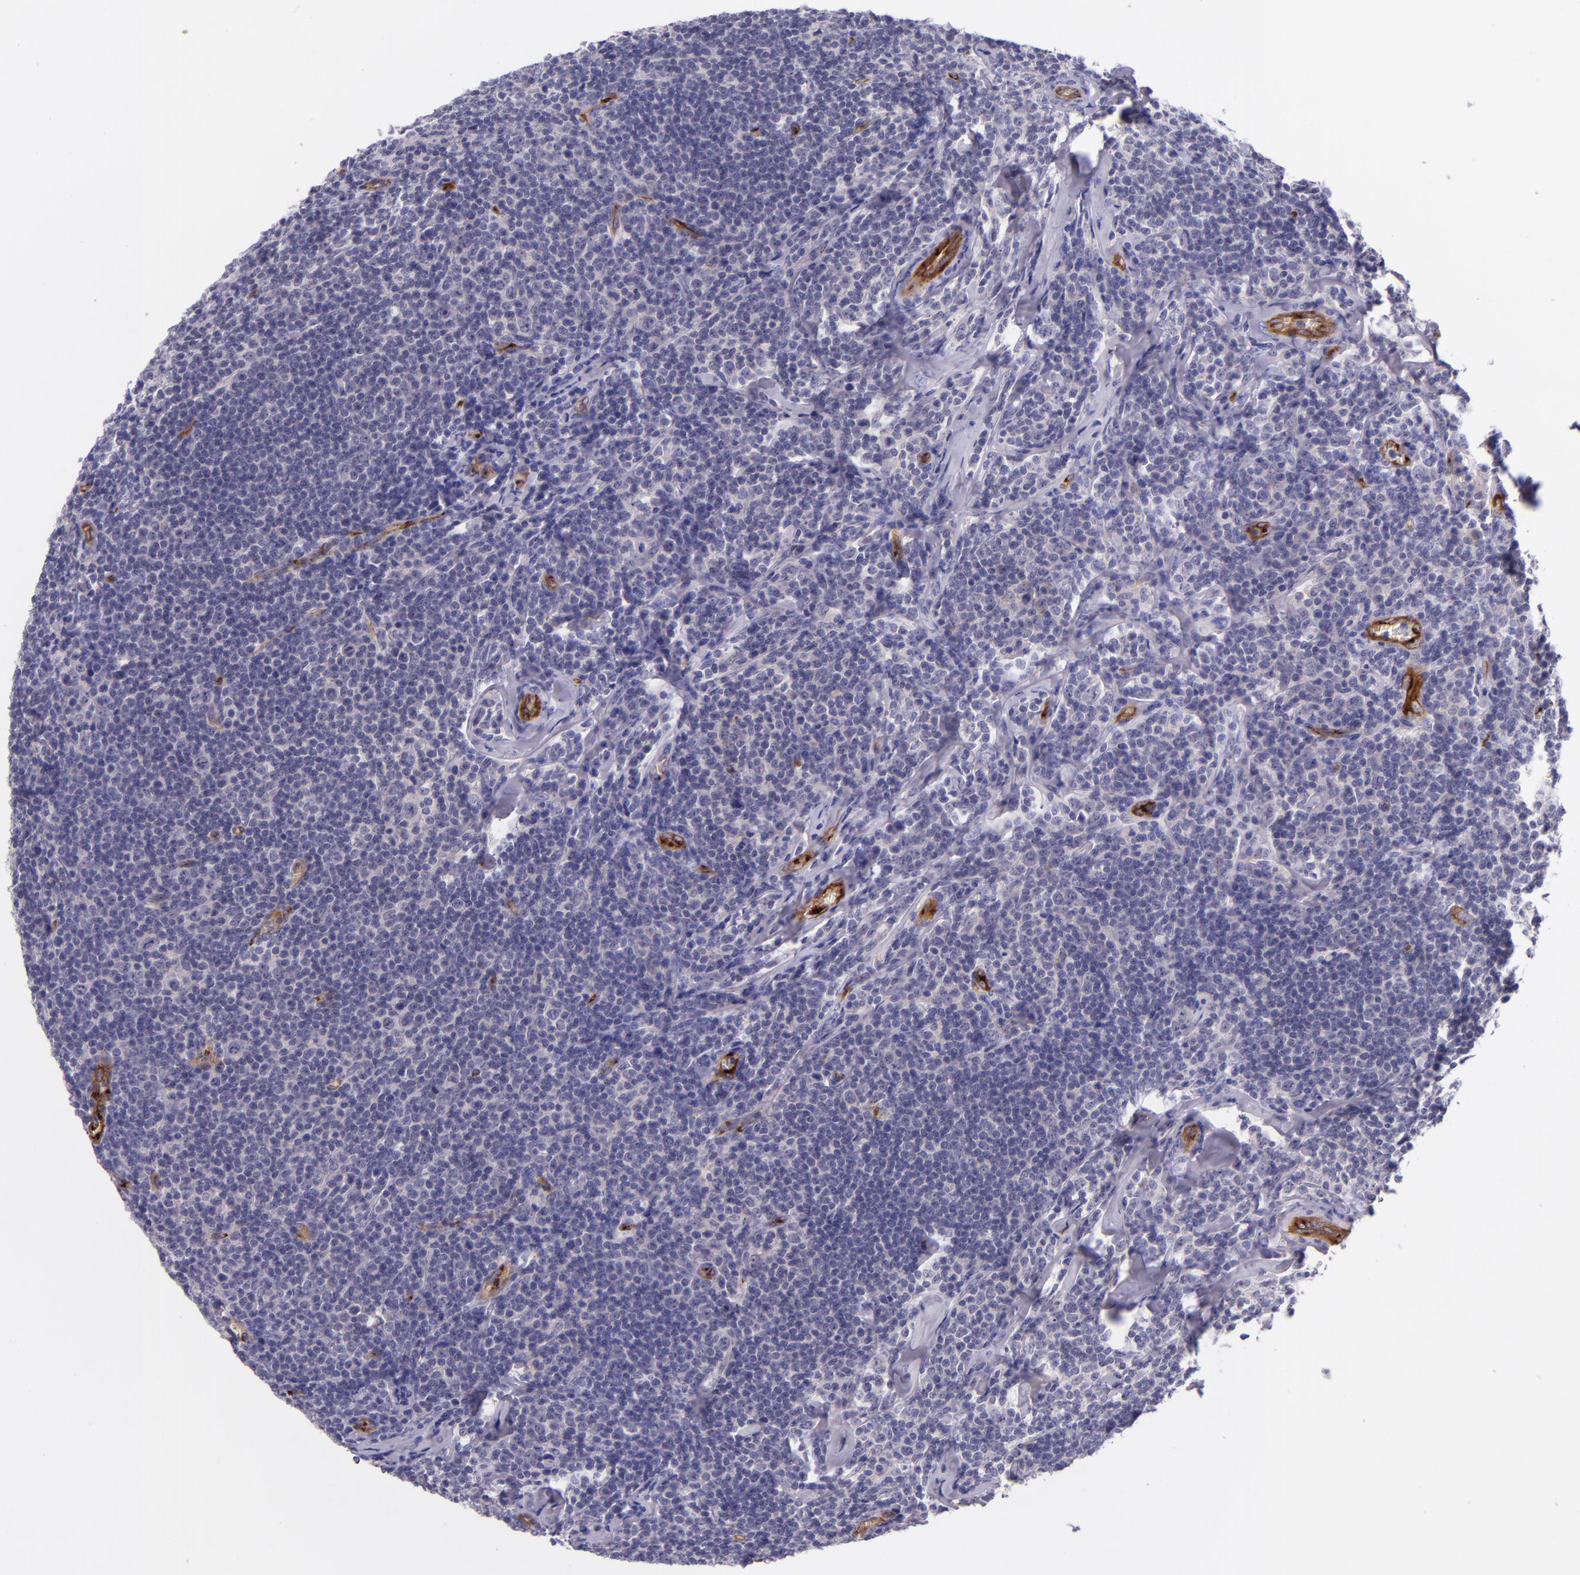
{"staining": {"intensity": "negative", "quantity": "none", "location": "none"}, "tissue": "lymphoma", "cell_type": "Tumor cells", "image_type": "cancer", "snomed": [{"axis": "morphology", "description": "Malignant lymphoma, non-Hodgkin's type, Low grade"}, {"axis": "topography", "description": "Lymph node"}], "caption": "Tumor cells show no significant positivity in lymphoma.", "gene": "NOS3", "patient": {"sex": "male", "age": 74}}